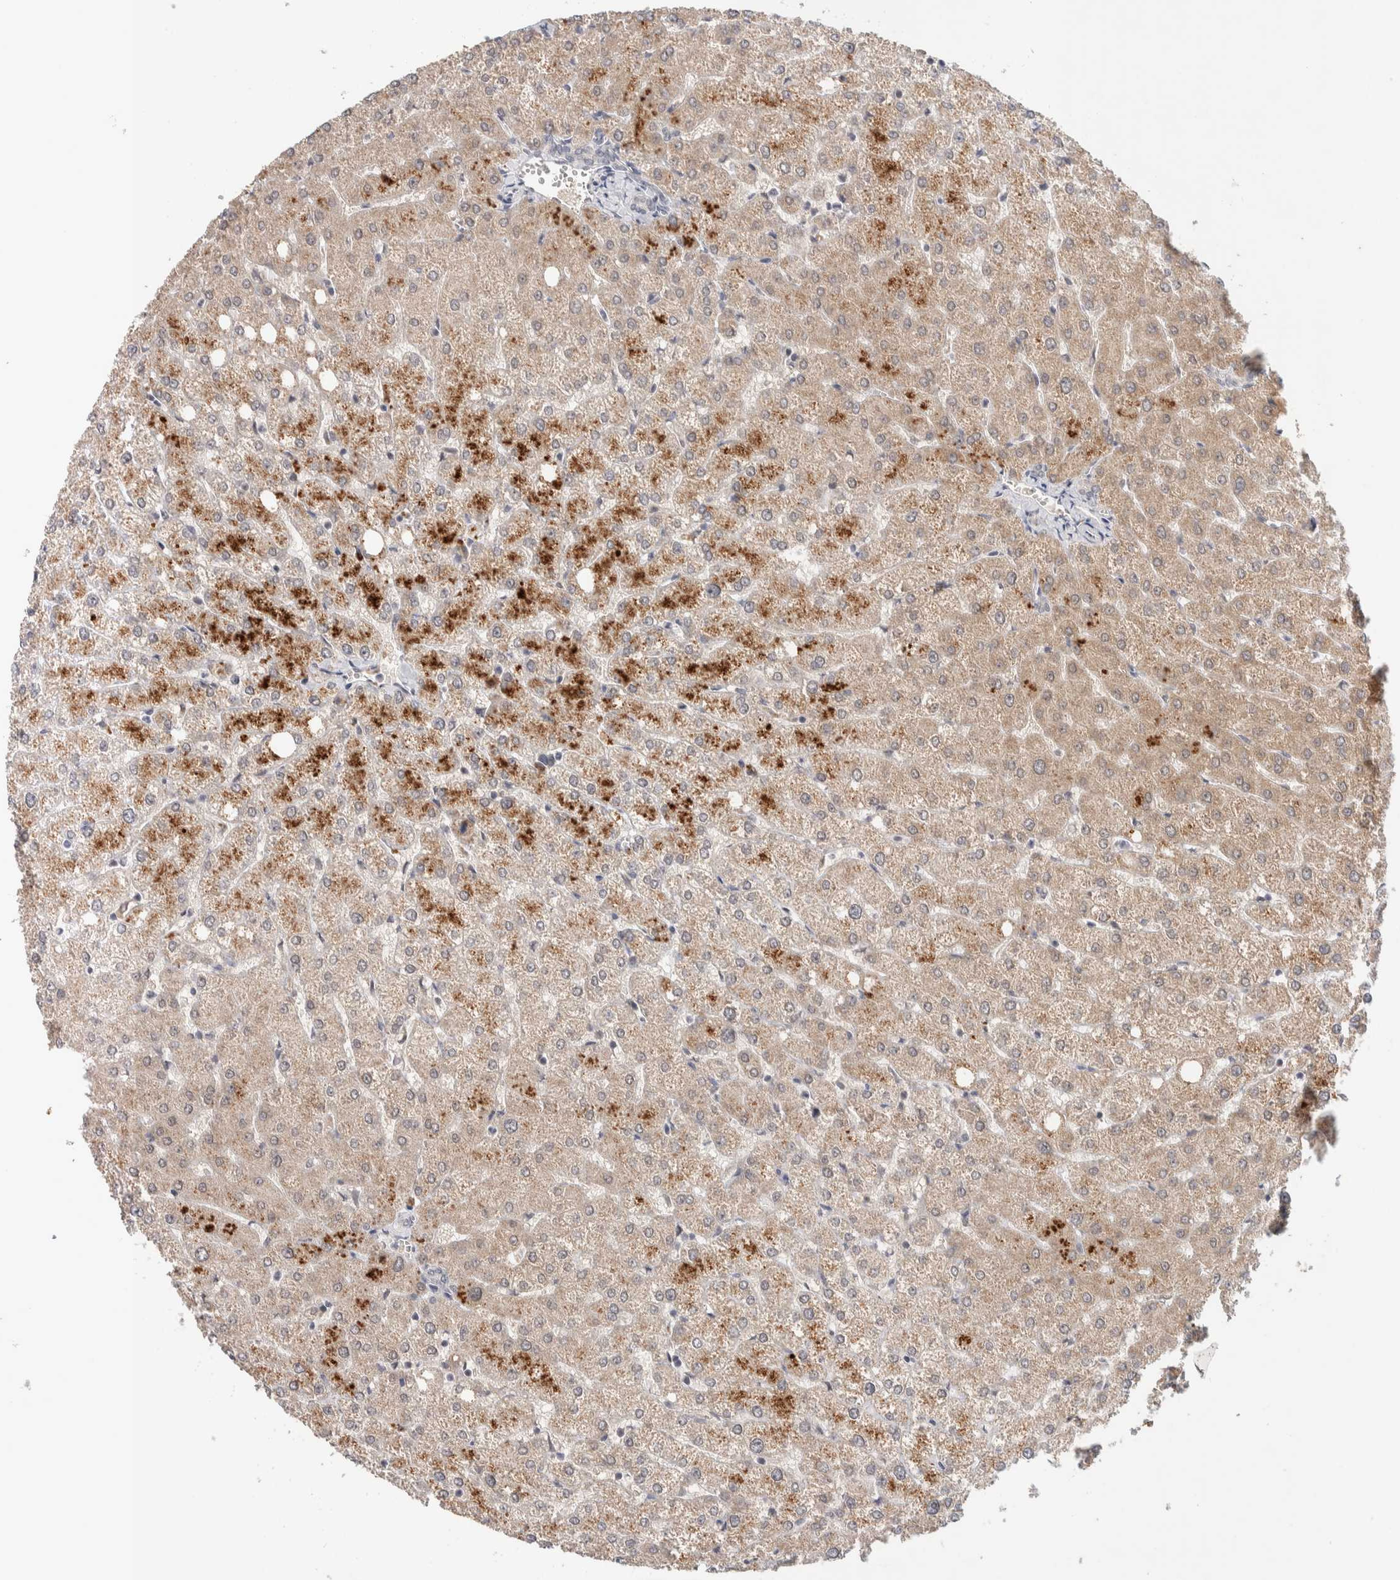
{"staining": {"intensity": "negative", "quantity": "none", "location": "none"}, "tissue": "liver", "cell_type": "Cholangiocytes", "image_type": "normal", "snomed": [{"axis": "morphology", "description": "Normal tissue, NOS"}, {"axis": "topography", "description": "Liver"}], "caption": "Micrograph shows no protein staining in cholangiocytes of normal liver. The staining is performed using DAB (3,3'-diaminobenzidine) brown chromogen with nuclei counter-stained in using hematoxylin.", "gene": "CRAT", "patient": {"sex": "female", "age": 54}}